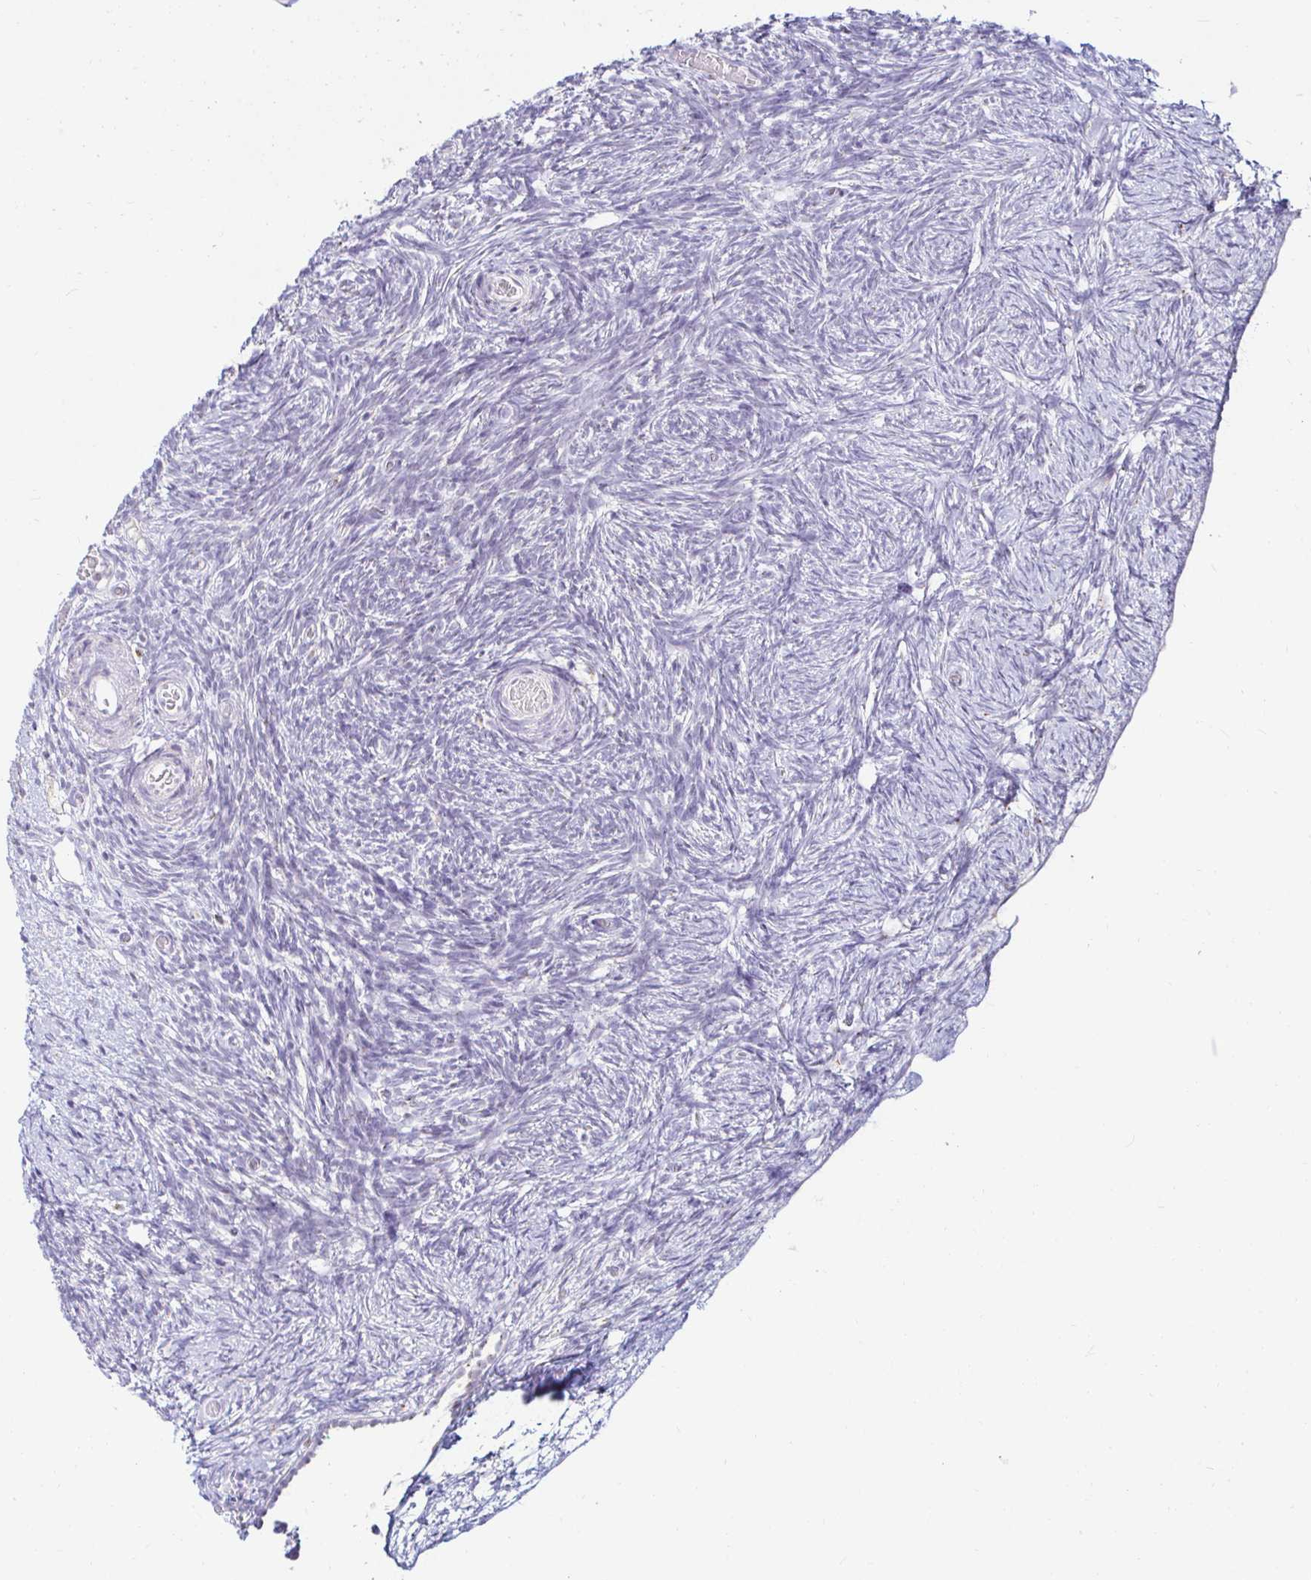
{"staining": {"intensity": "negative", "quantity": "none", "location": "none"}, "tissue": "ovary", "cell_type": "Follicle cells", "image_type": "normal", "snomed": [{"axis": "morphology", "description": "Normal tissue, NOS"}, {"axis": "topography", "description": "Ovary"}], "caption": "Photomicrograph shows no protein positivity in follicle cells of benign ovary.", "gene": "OR51D1", "patient": {"sex": "female", "age": 39}}